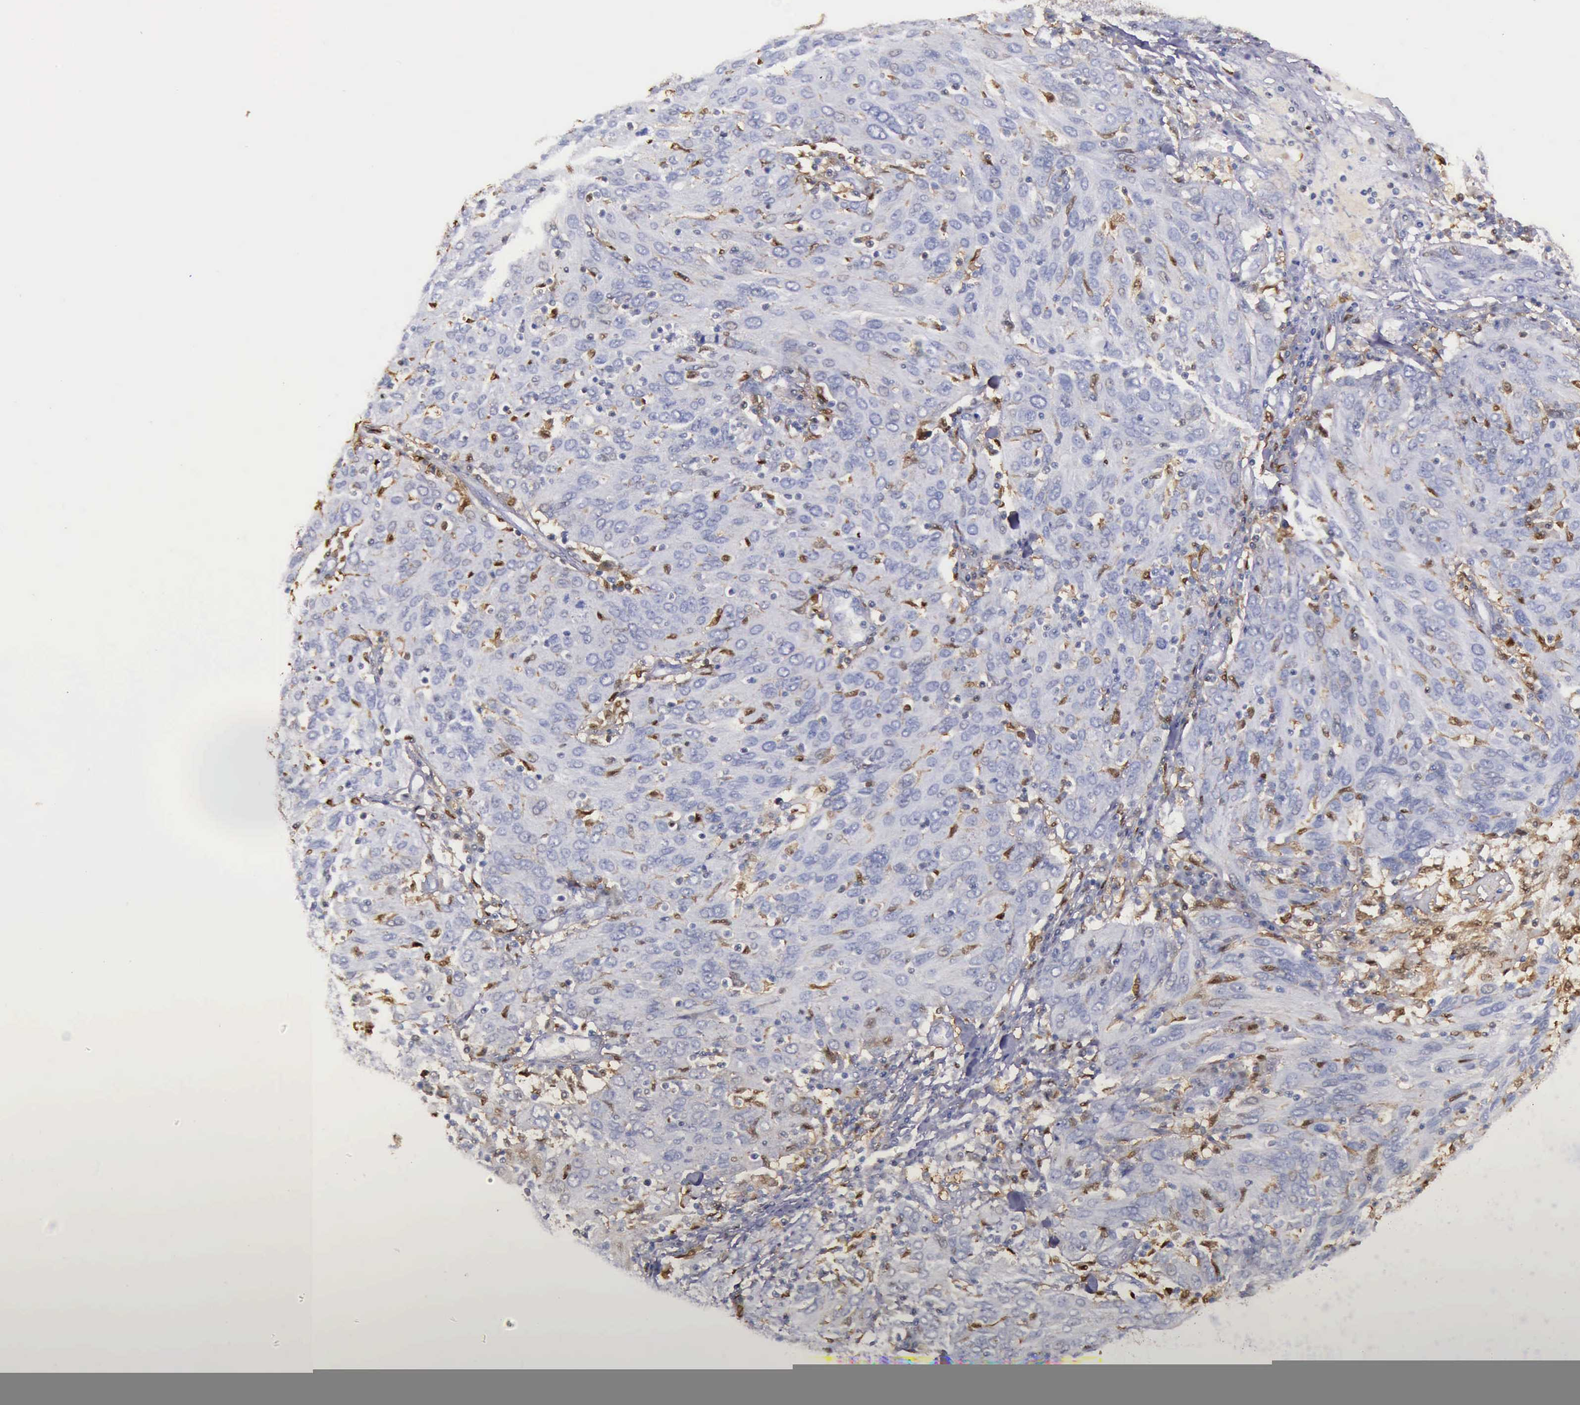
{"staining": {"intensity": "moderate", "quantity": "<25%", "location": "cytoplasmic/membranous,nuclear"}, "tissue": "ovarian cancer", "cell_type": "Tumor cells", "image_type": "cancer", "snomed": [{"axis": "morphology", "description": "Carcinoma, endometroid"}, {"axis": "topography", "description": "Ovary"}], "caption": "A brown stain shows moderate cytoplasmic/membranous and nuclear staining of a protein in endometroid carcinoma (ovarian) tumor cells.", "gene": "TYMP", "patient": {"sex": "female", "age": 50}}